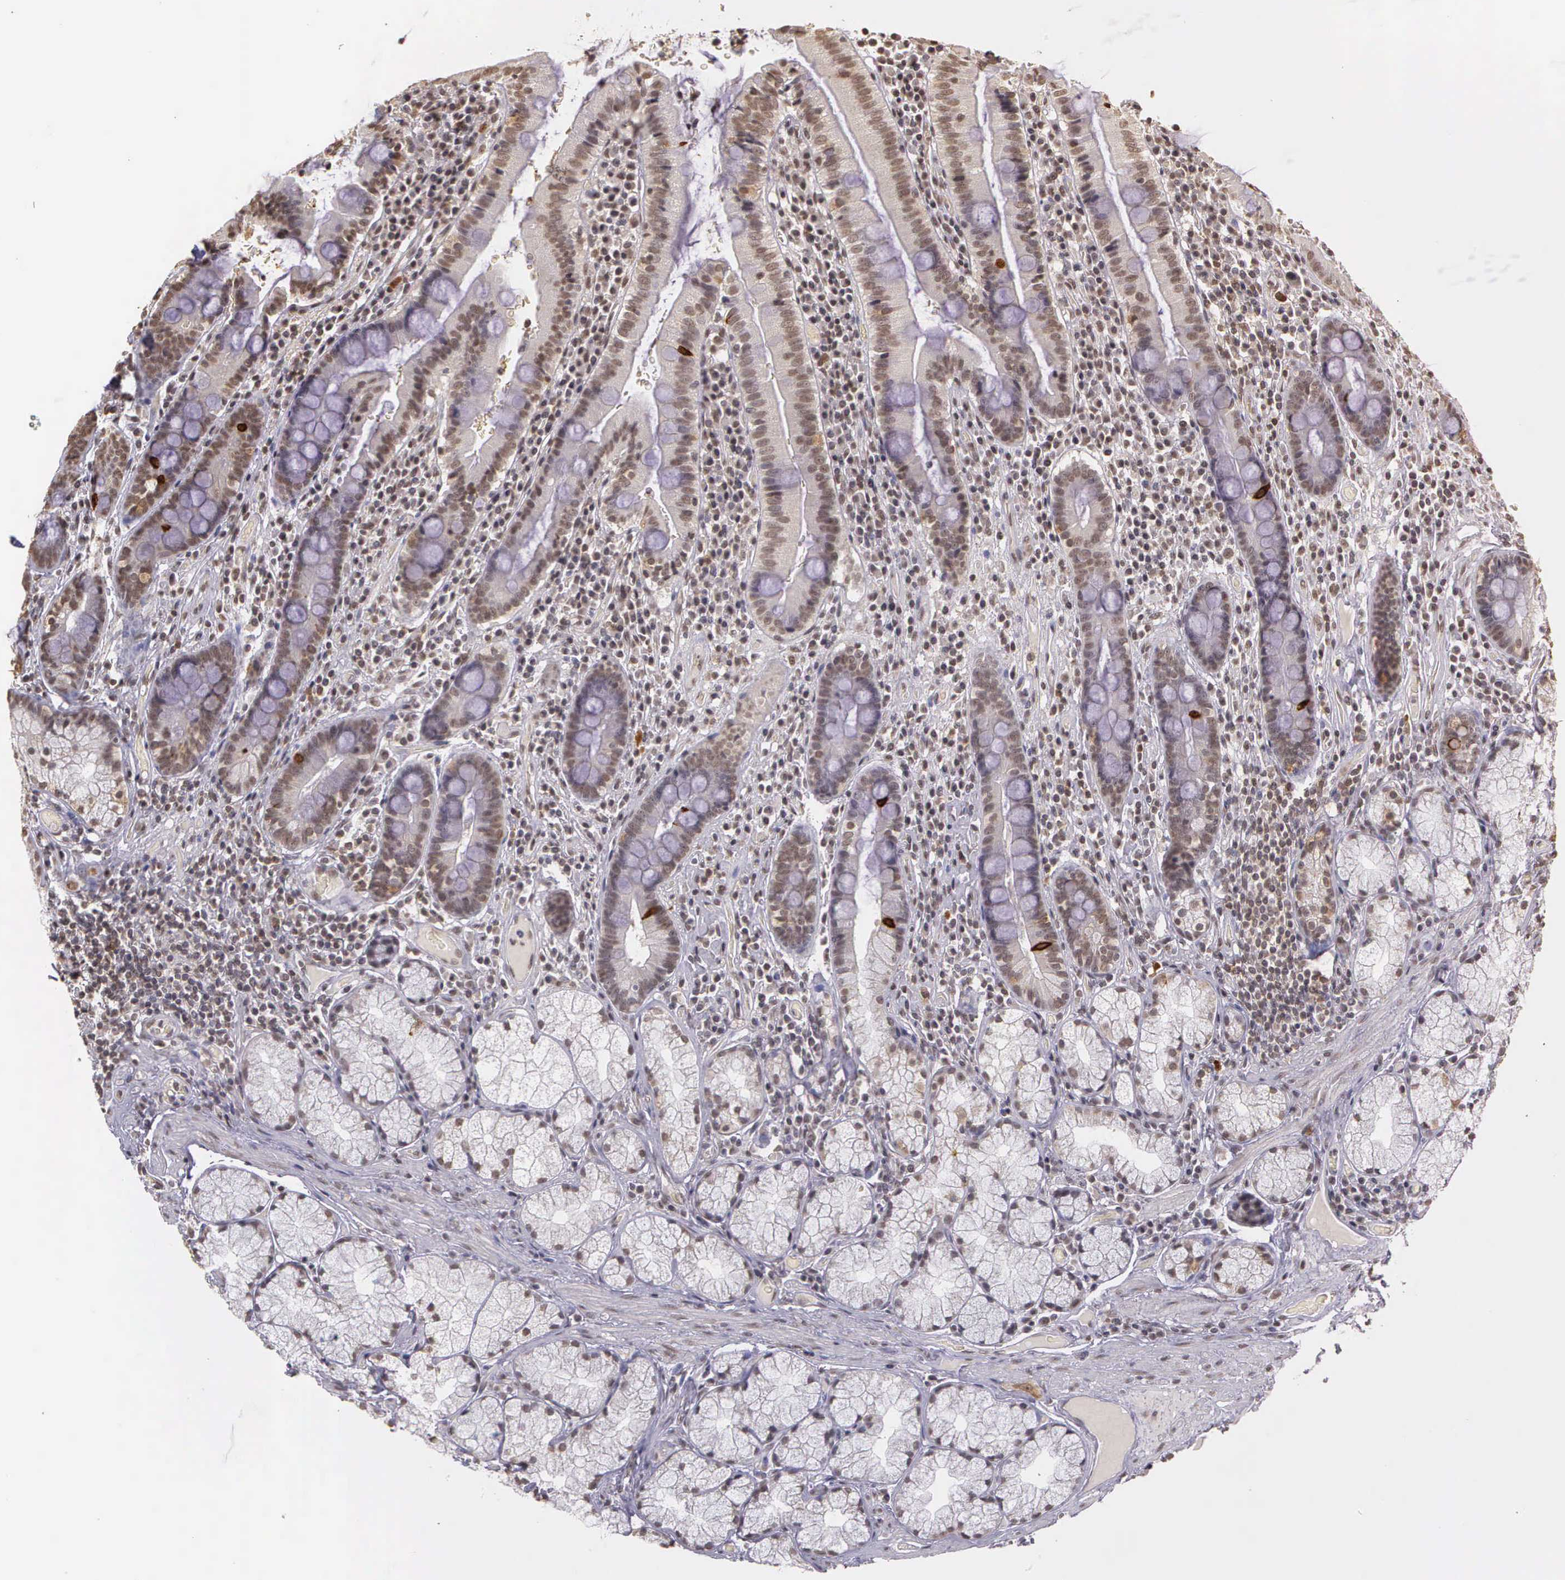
{"staining": {"intensity": "weak", "quantity": "25%-75%", "location": "nuclear"}, "tissue": "duodenum", "cell_type": "Glandular cells", "image_type": "normal", "snomed": [{"axis": "morphology", "description": "Normal tissue, NOS"}, {"axis": "topography", "description": "Stomach, lower"}, {"axis": "topography", "description": "Duodenum"}], "caption": "Protein positivity by IHC shows weak nuclear positivity in approximately 25%-75% of glandular cells in unremarkable duodenum. Ihc stains the protein of interest in brown and the nuclei are stained blue.", "gene": "ARMCX5", "patient": {"sex": "male", "age": 84}}